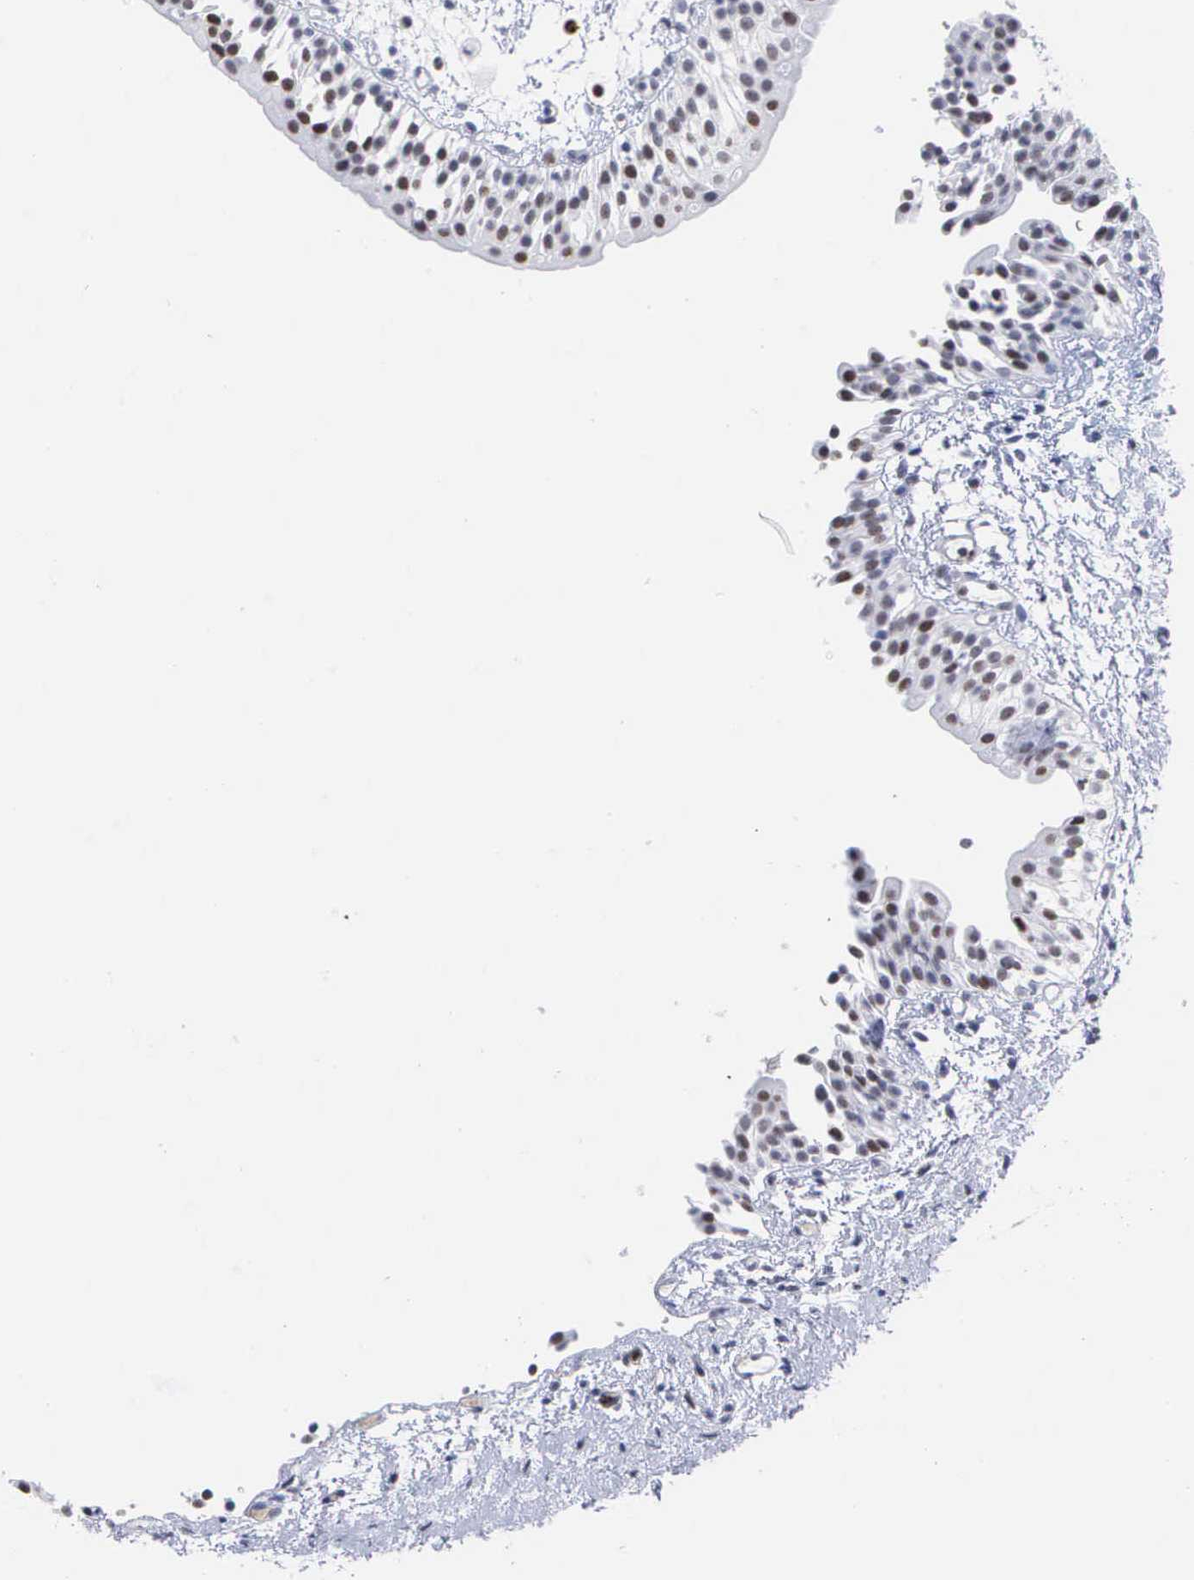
{"staining": {"intensity": "negative", "quantity": "none", "location": "none"}, "tissue": "urinary bladder", "cell_type": "Urothelial cells", "image_type": "normal", "snomed": [{"axis": "morphology", "description": "Normal tissue, NOS"}, {"axis": "topography", "description": "Urinary bladder"}], "caption": "The photomicrograph demonstrates no significant positivity in urothelial cells of urinary bladder.", "gene": "SPIN3", "patient": {"sex": "male", "age": 48}}